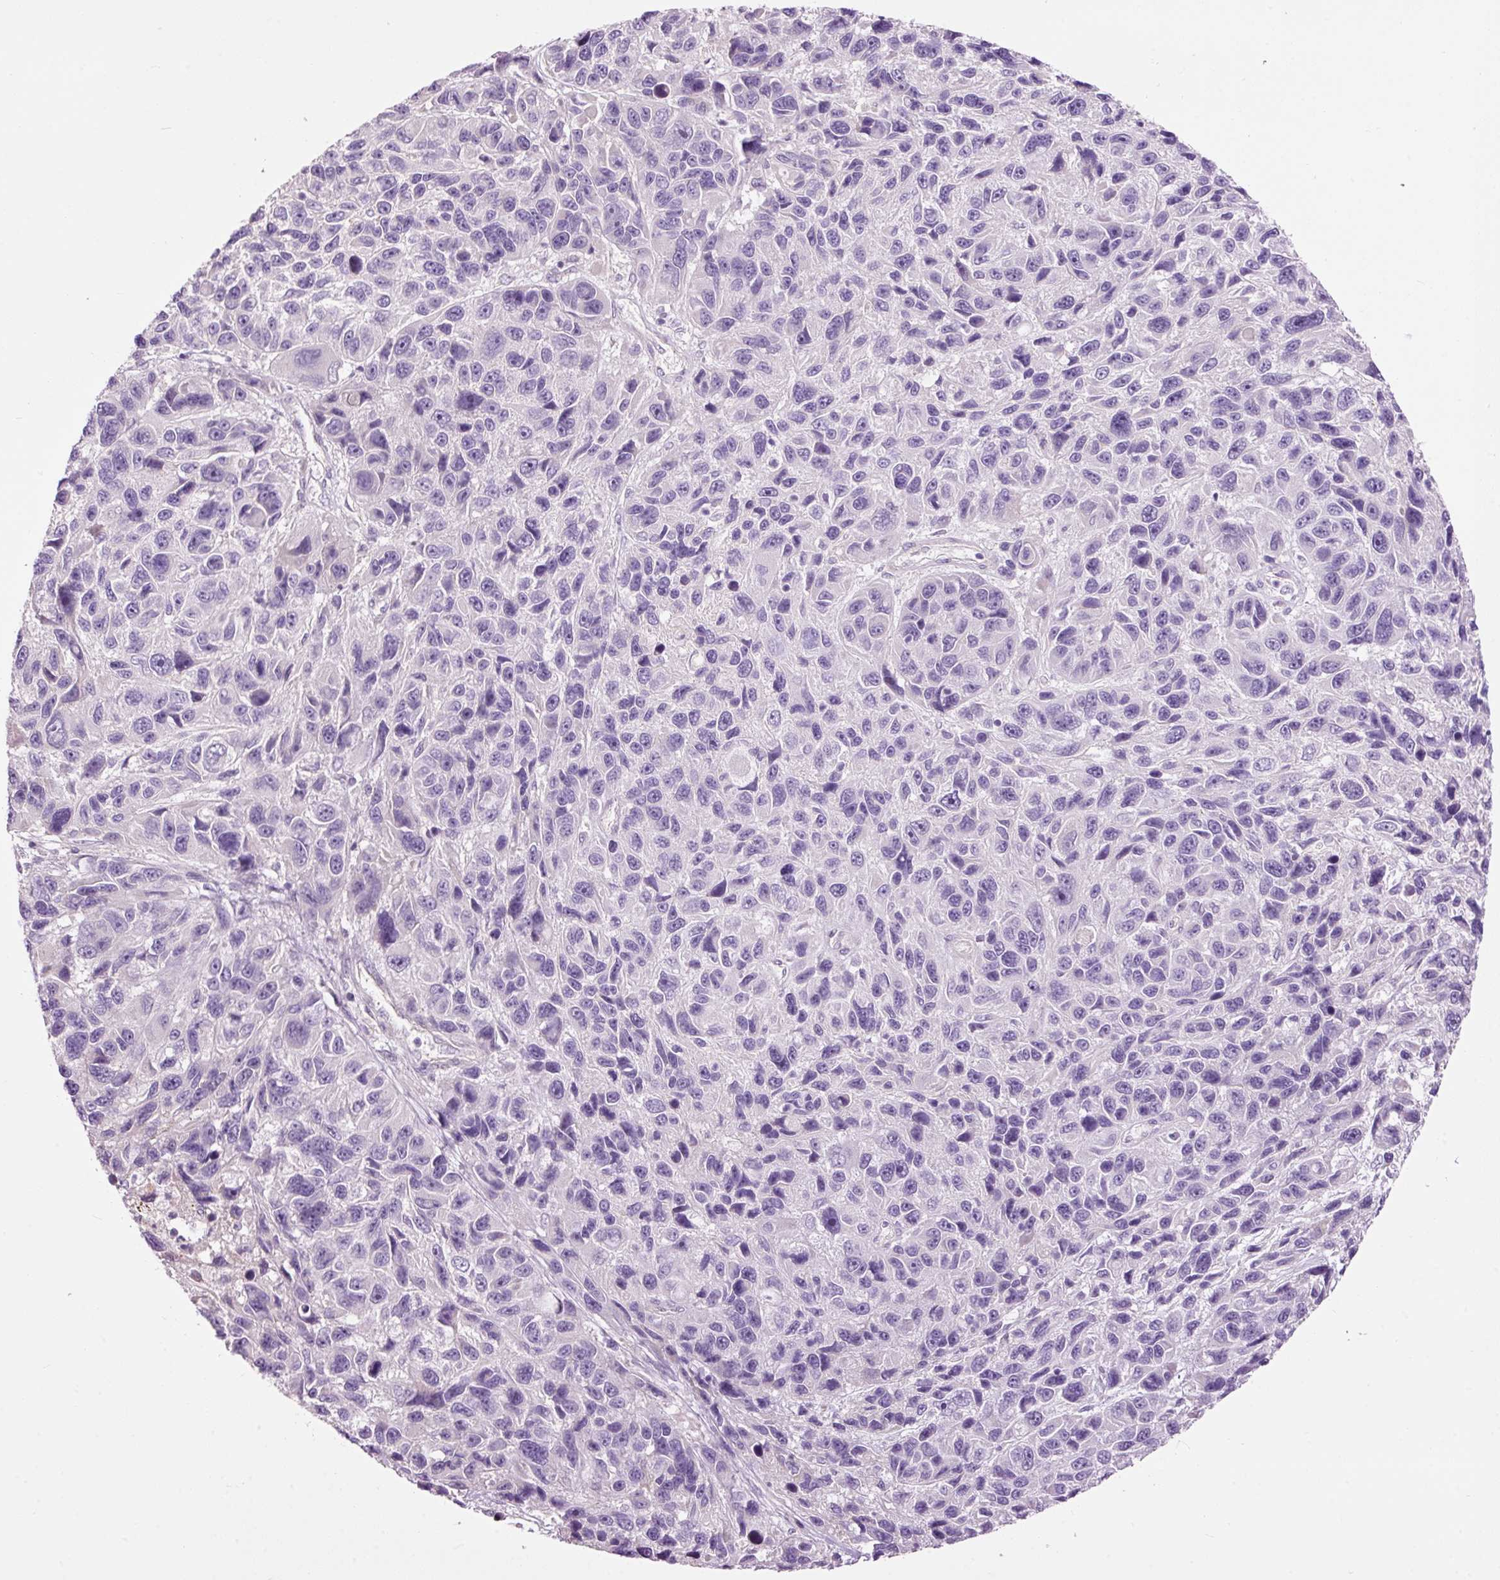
{"staining": {"intensity": "negative", "quantity": "none", "location": "none"}, "tissue": "melanoma", "cell_type": "Tumor cells", "image_type": "cancer", "snomed": [{"axis": "morphology", "description": "Malignant melanoma, NOS"}, {"axis": "topography", "description": "Skin"}], "caption": "High power microscopy histopathology image of an immunohistochemistry (IHC) micrograph of malignant melanoma, revealing no significant expression in tumor cells. (DAB (3,3'-diaminobenzidine) IHC visualized using brightfield microscopy, high magnification).", "gene": "FCRL4", "patient": {"sex": "male", "age": 53}}